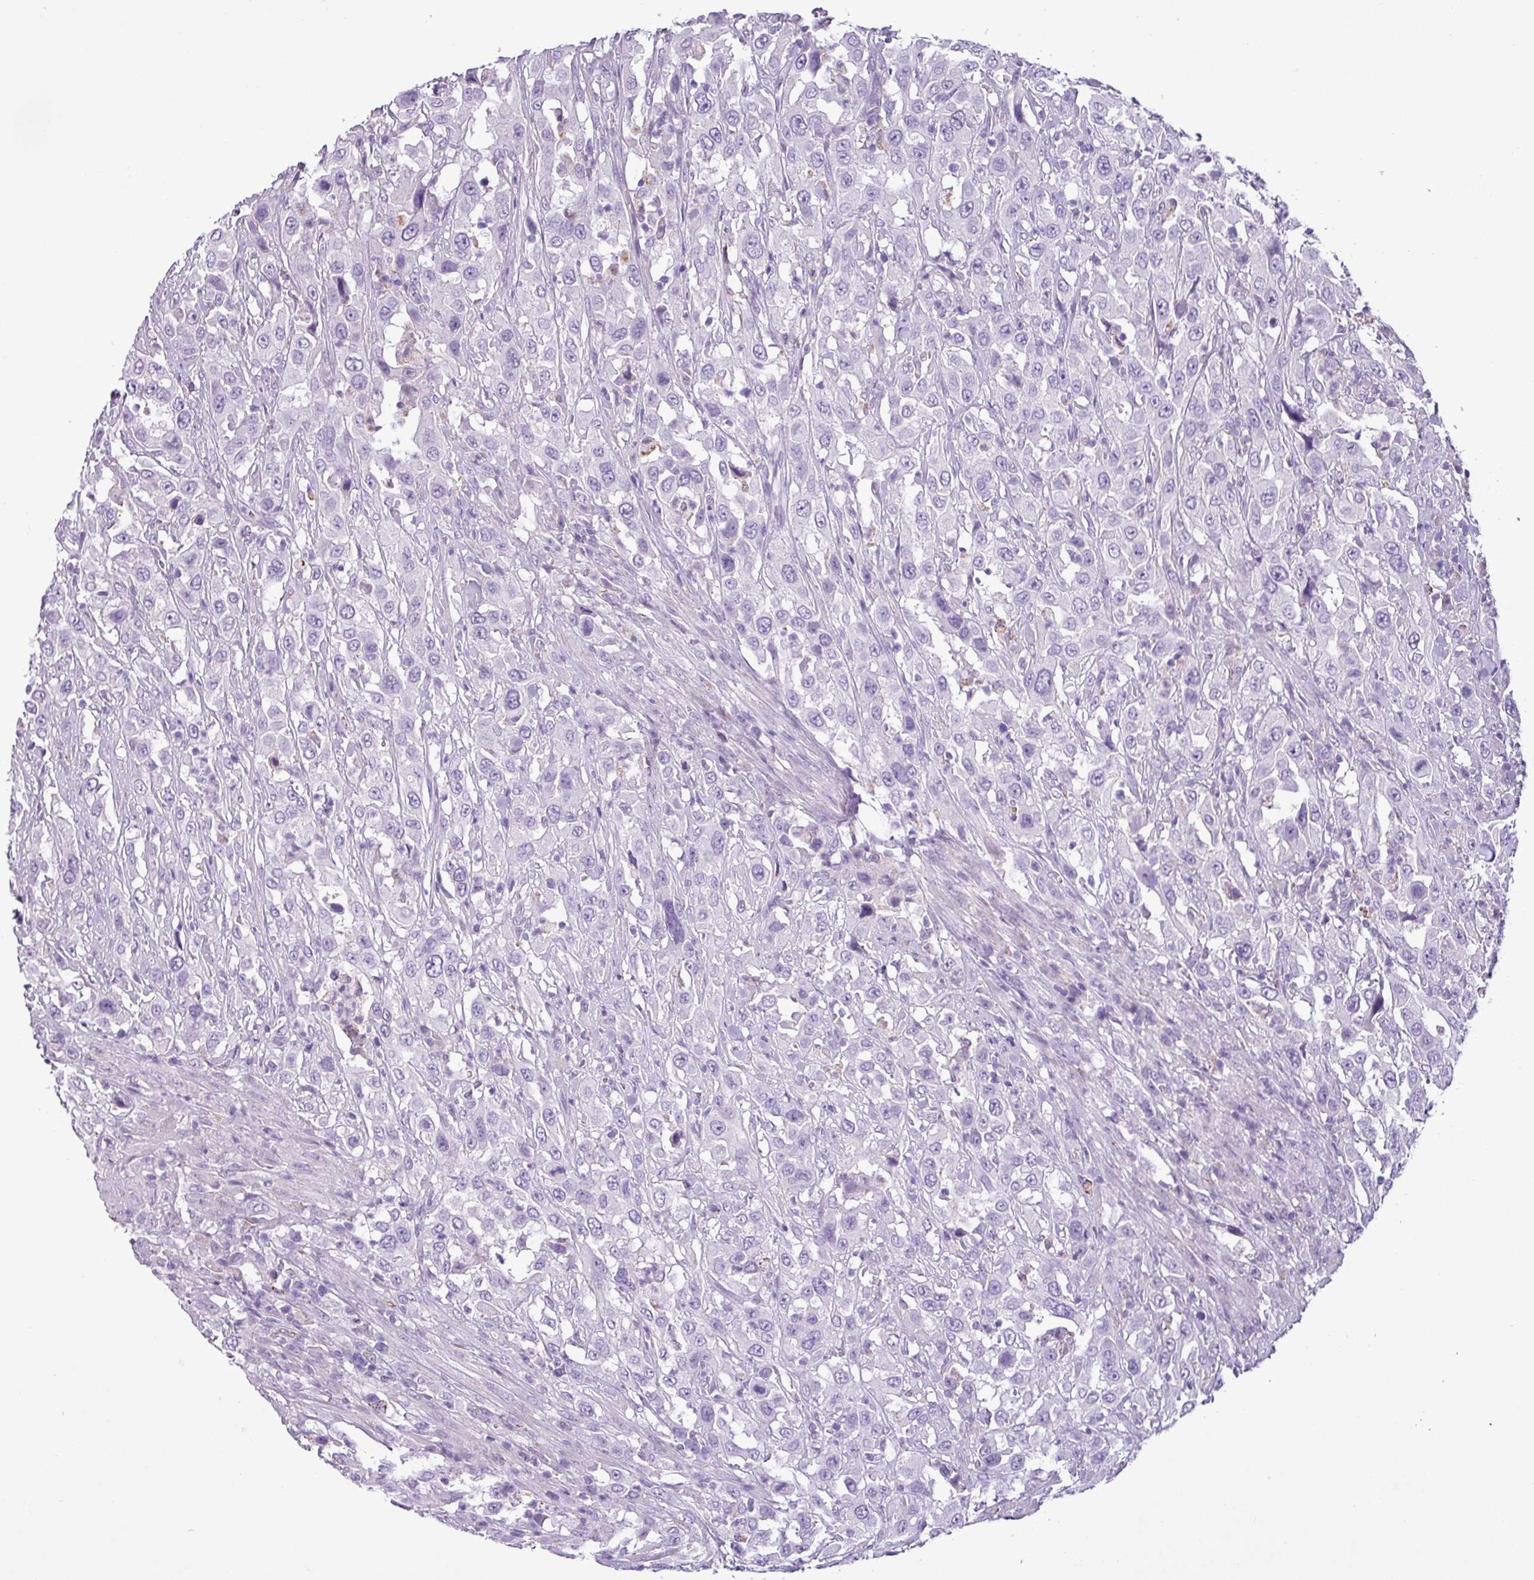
{"staining": {"intensity": "negative", "quantity": "none", "location": "none"}, "tissue": "urothelial cancer", "cell_type": "Tumor cells", "image_type": "cancer", "snomed": [{"axis": "morphology", "description": "Urothelial carcinoma, High grade"}, {"axis": "topography", "description": "Urinary bladder"}], "caption": "Immunohistochemistry of human high-grade urothelial carcinoma demonstrates no expression in tumor cells.", "gene": "ZNF667", "patient": {"sex": "male", "age": 61}}